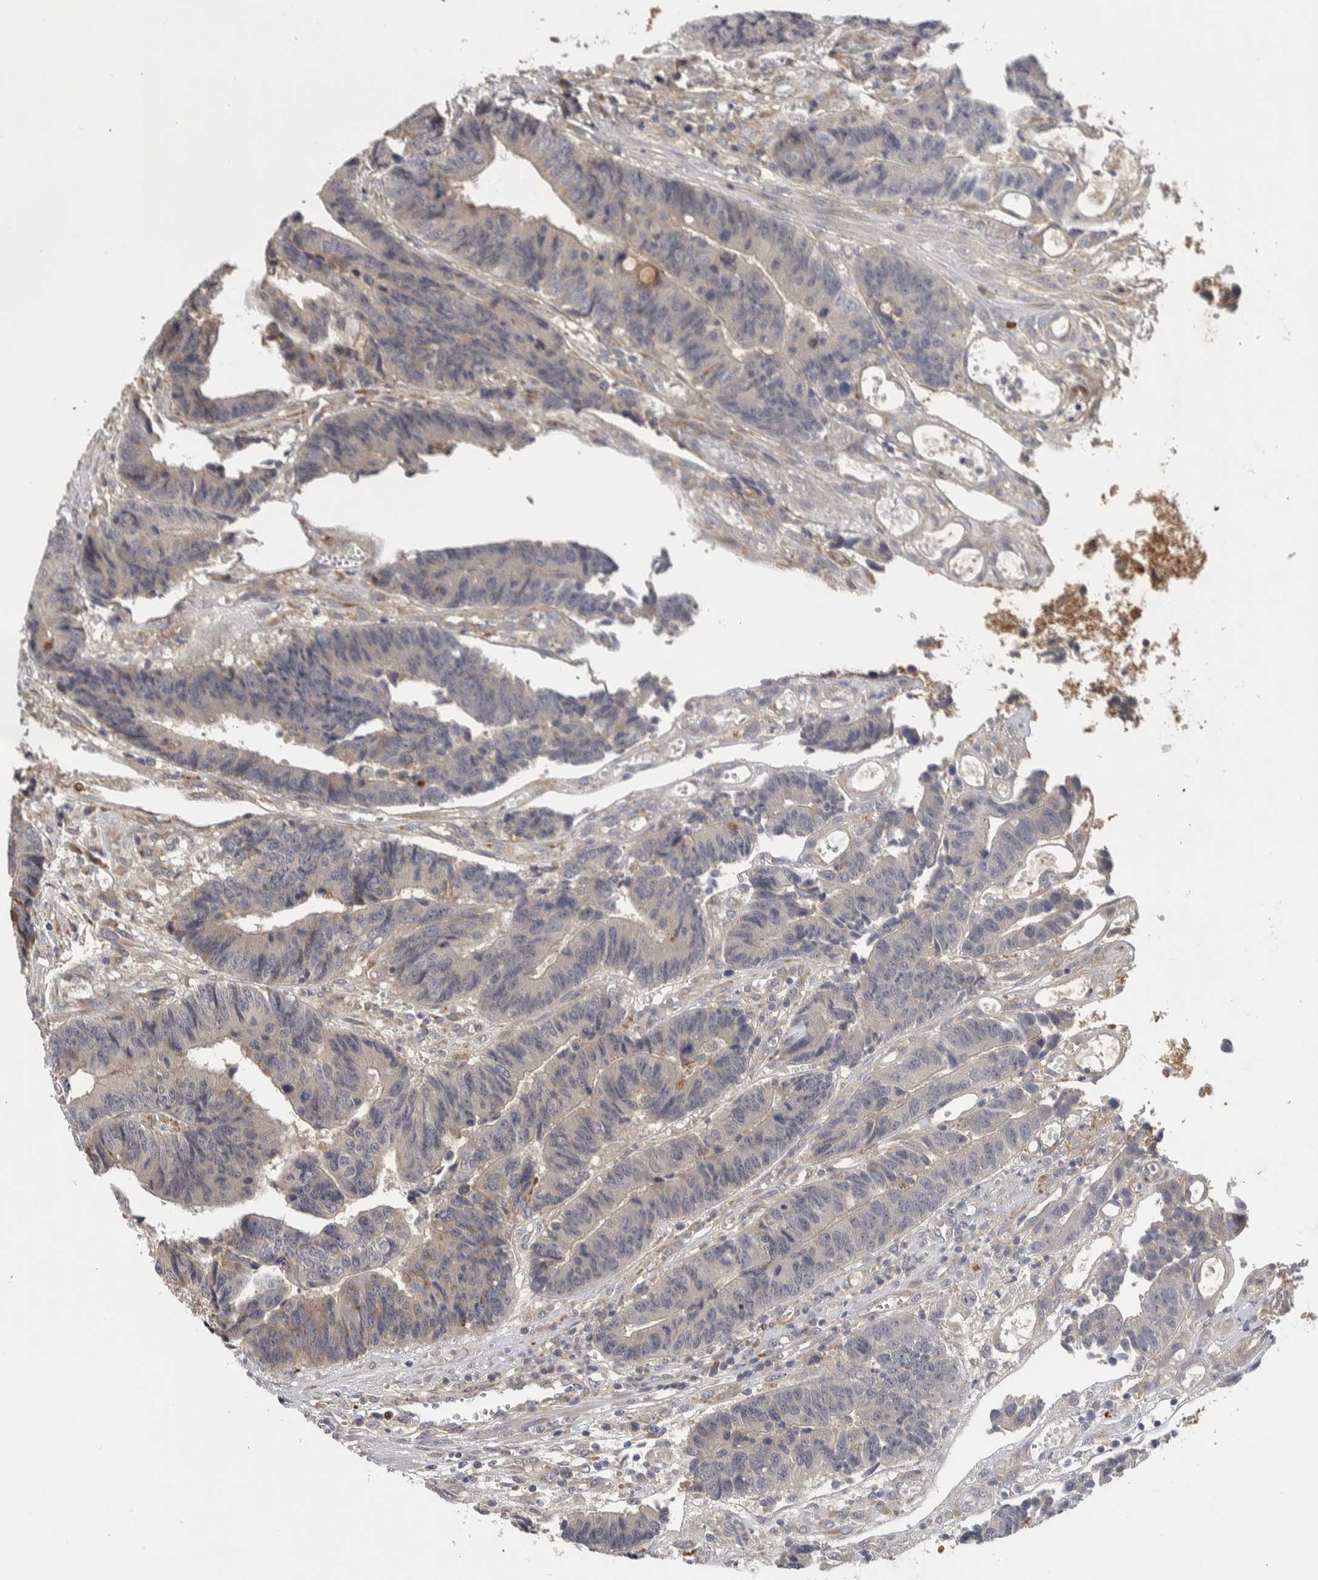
{"staining": {"intensity": "weak", "quantity": "<25%", "location": "cytoplasmic/membranous"}, "tissue": "colorectal cancer", "cell_type": "Tumor cells", "image_type": "cancer", "snomed": [{"axis": "morphology", "description": "Adenocarcinoma, NOS"}, {"axis": "topography", "description": "Rectum"}], "caption": "IHC of human colorectal adenocarcinoma displays no expression in tumor cells. The staining was performed using DAB (3,3'-diaminobenzidine) to visualize the protein expression in brown, while the nuclei were stained in blue with hematoxylin (Magnification: 20x).", "gene": "ADPRM", "patient": {"sex": "male", "age": 84}}